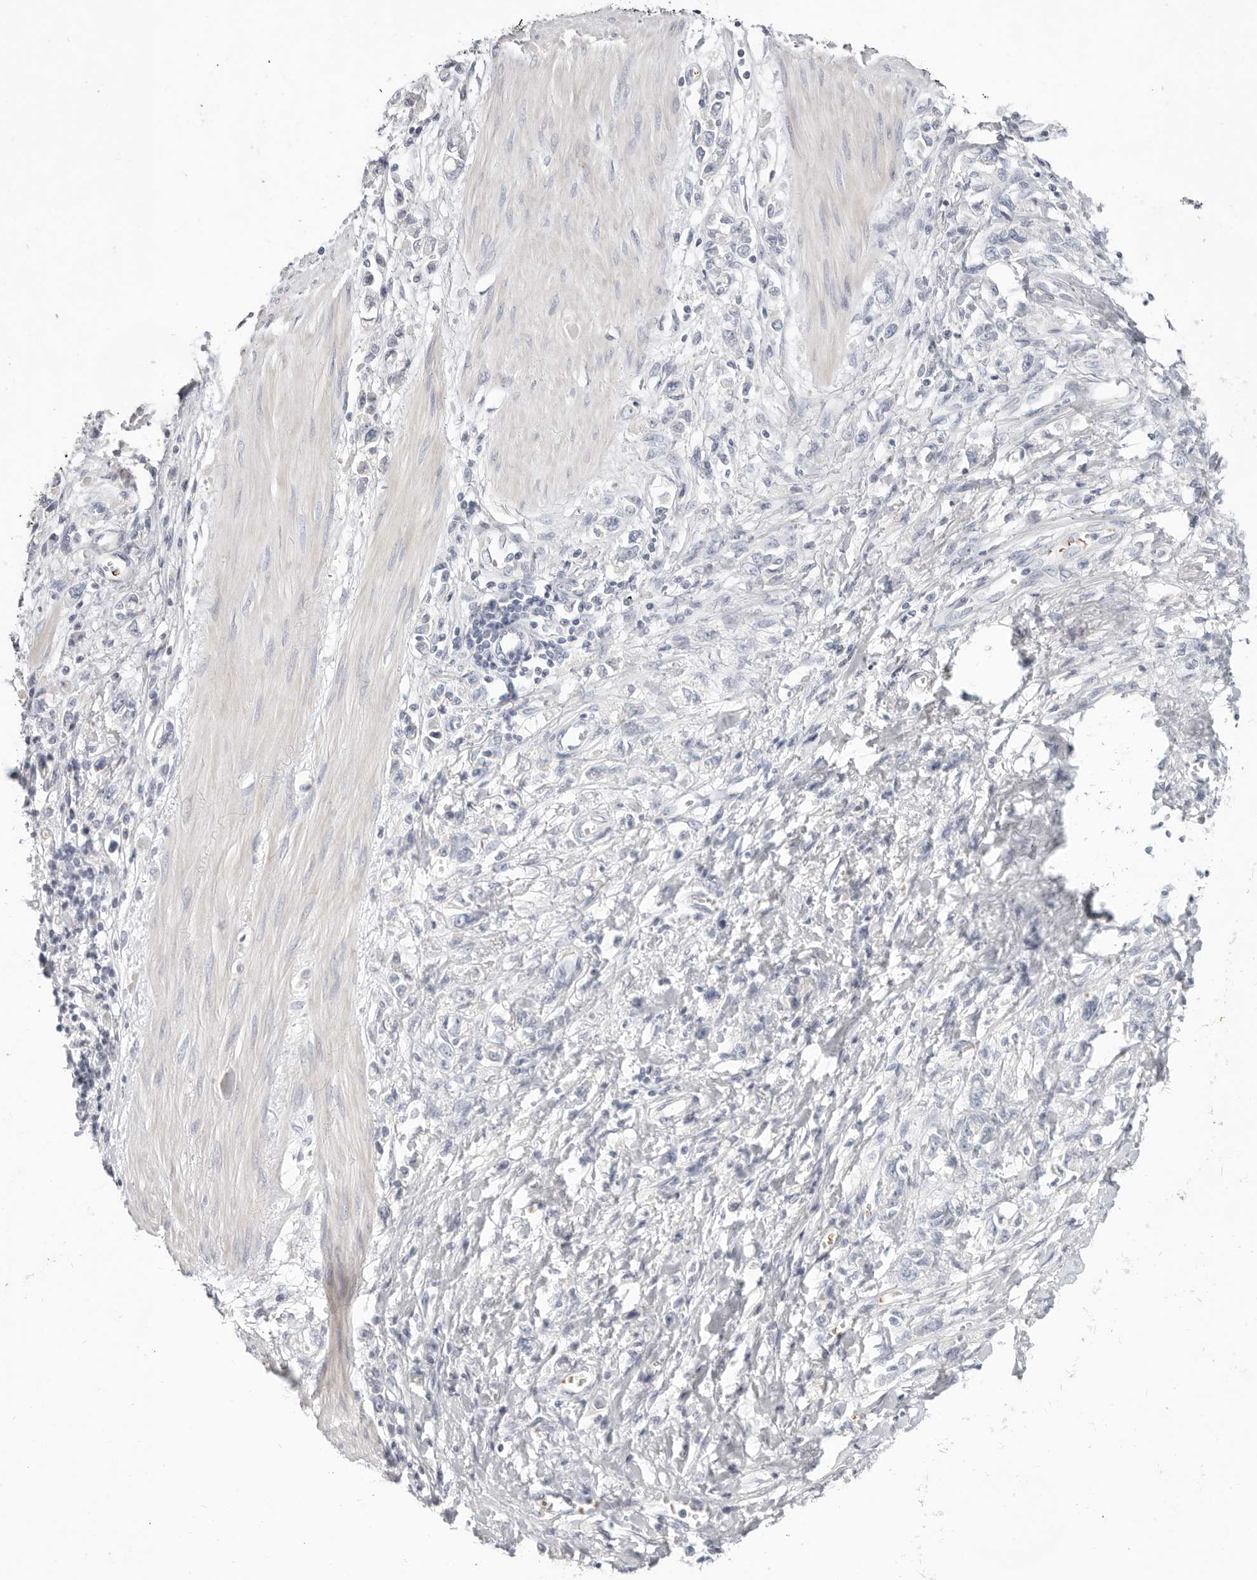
{"staining": {"intensity": "negative", "quantity": "none", "location": "none"}, "tissue": "stomach cancer", "cell_type": "Tumor cells", "image_type": "cancer", "snomed": [{"axis": "morphology", "description": "Adenocarcinoma, NOS"}, {"axis": "topography", "description": "Stomach"}], "caption": "Immunohistochemical staining of human adenocarcinoma (stomach) displays no significant staining in tumor cells.", "gene": "TMEM63B", "patient": {"sex": "female", "age": 76}}